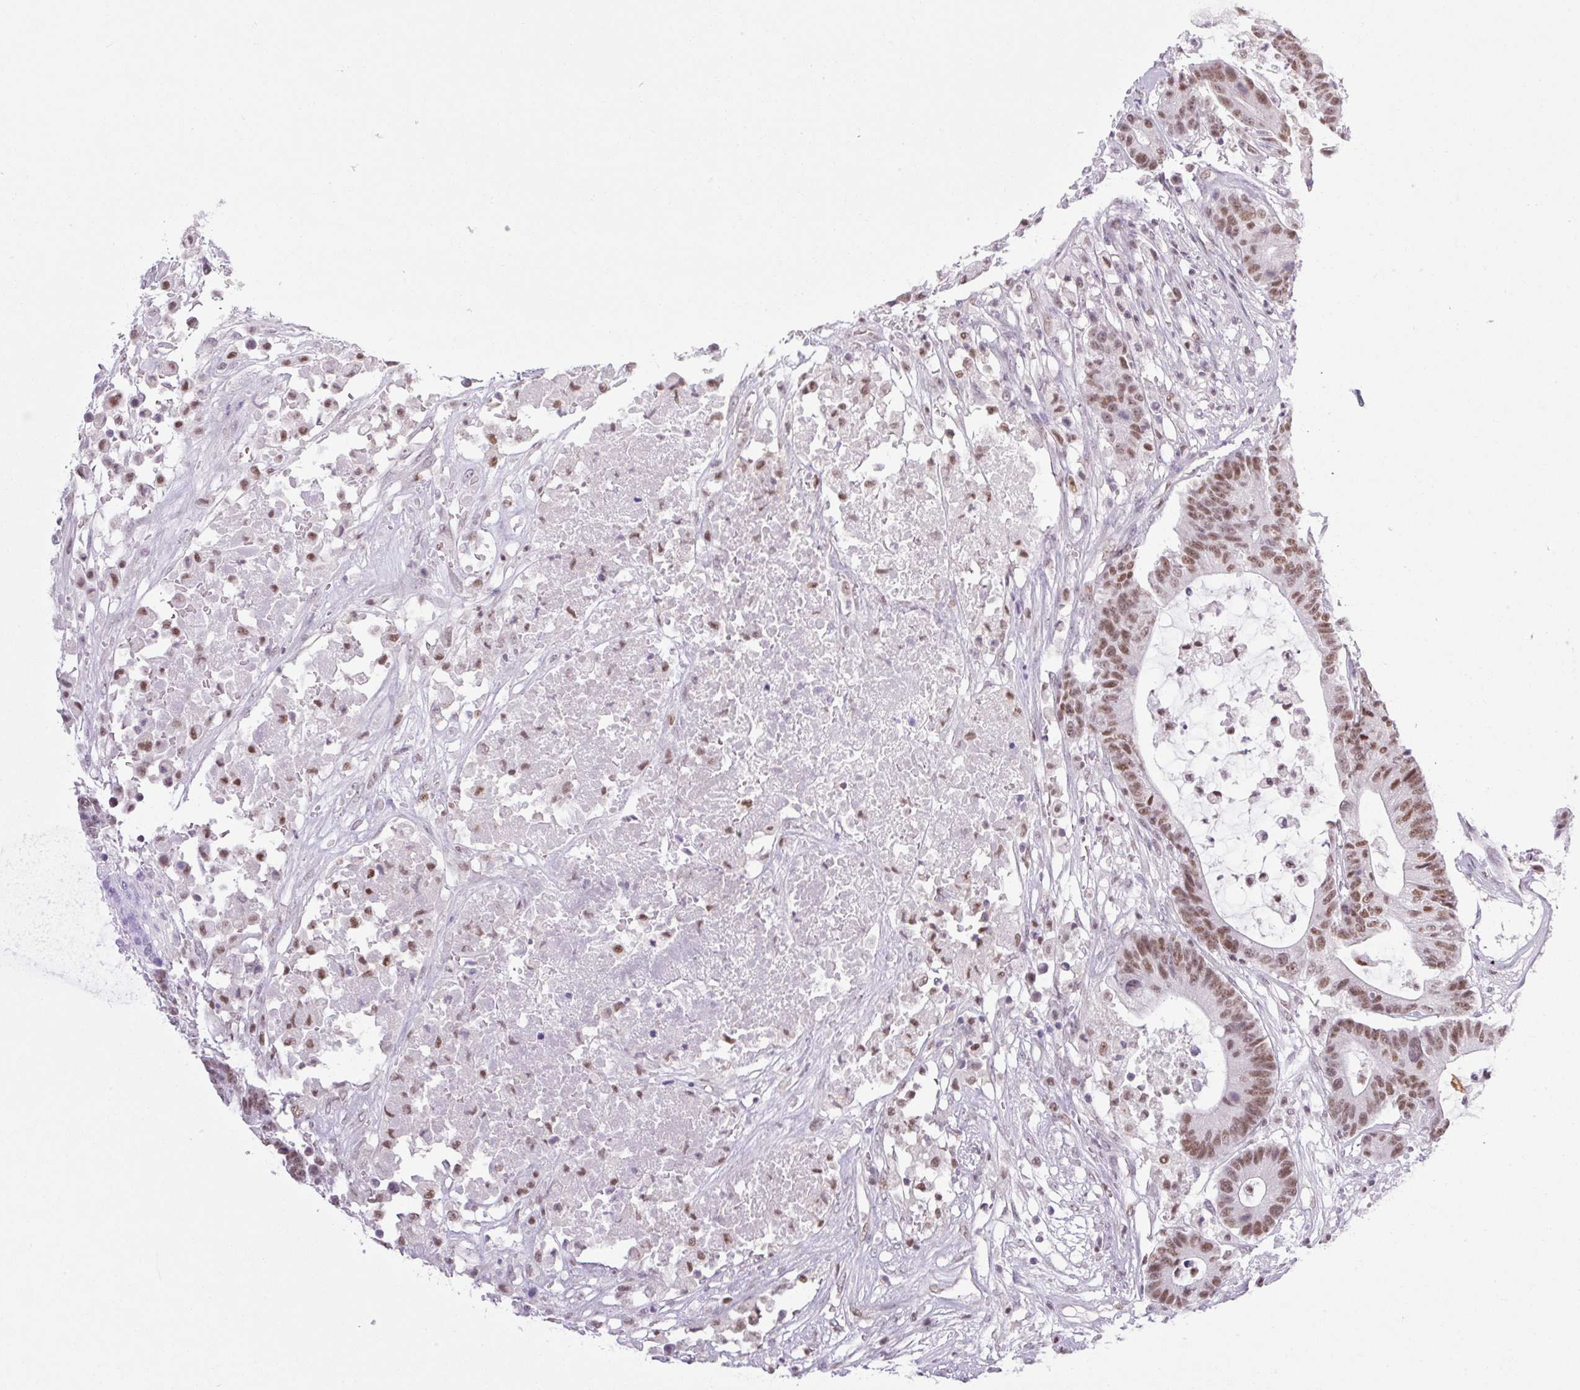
{"staining": {"intensity": "moderate", "quantity": ">75%", "location": "nuclear"}, "tissue": "colorectal cancer", "cell_type": "Tumor cells", "image_type": "cancer", "snomed": [{"axis": "morphology", "description": "Adenocarcinoma, NOS"}, {"axis": "topography", "description": "Colon"}], "caption": "Protein staining displays moderate nuclear staining in about >75% of tumor cells in colorectal cancer.", "gene": "TLE3", "patient": {"sex": "female", "age": 84}}